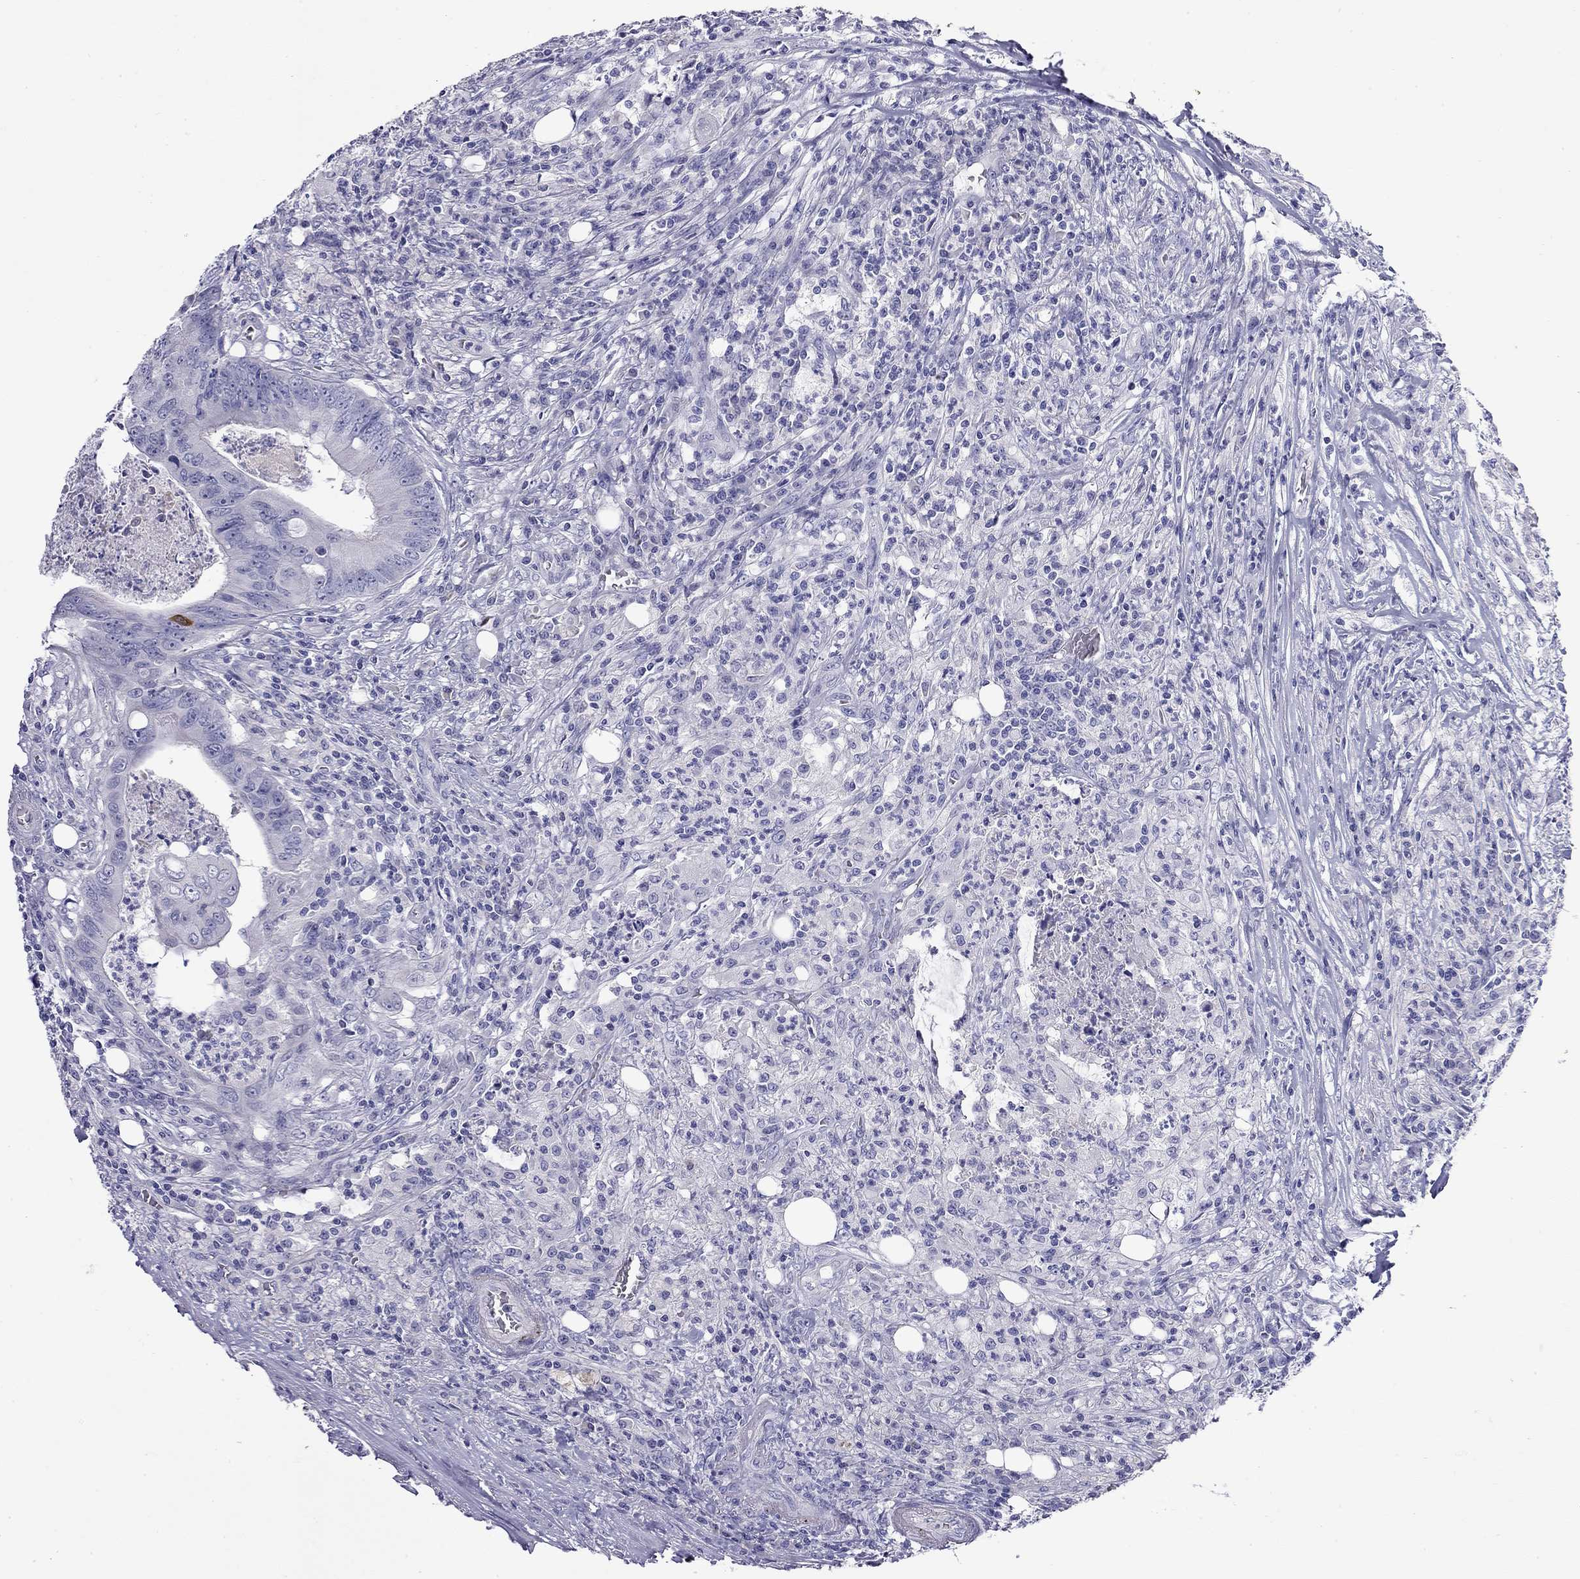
{"staining": {"intensity": "moderate", "quantity": "<25%", "location": "cytoplasmic/membranous"}, "tissue": "colorectal cancer", "cell_type": "Tumor cells", "image_type": "cancer", "snomed": [{"axis": "morphology", "description": "Adenocarcinoma, NOS"}, {"axis": "topography", "description": "Colon"}], "caption": "Immunohistochemical staining of colorectal adenocarcinoma displays moderate cytoplasmic/membranous protein staining in approximately <25% of tumor cells.", "gene": "GNAT3", "patient": {"sex": "male", "age": 84}}